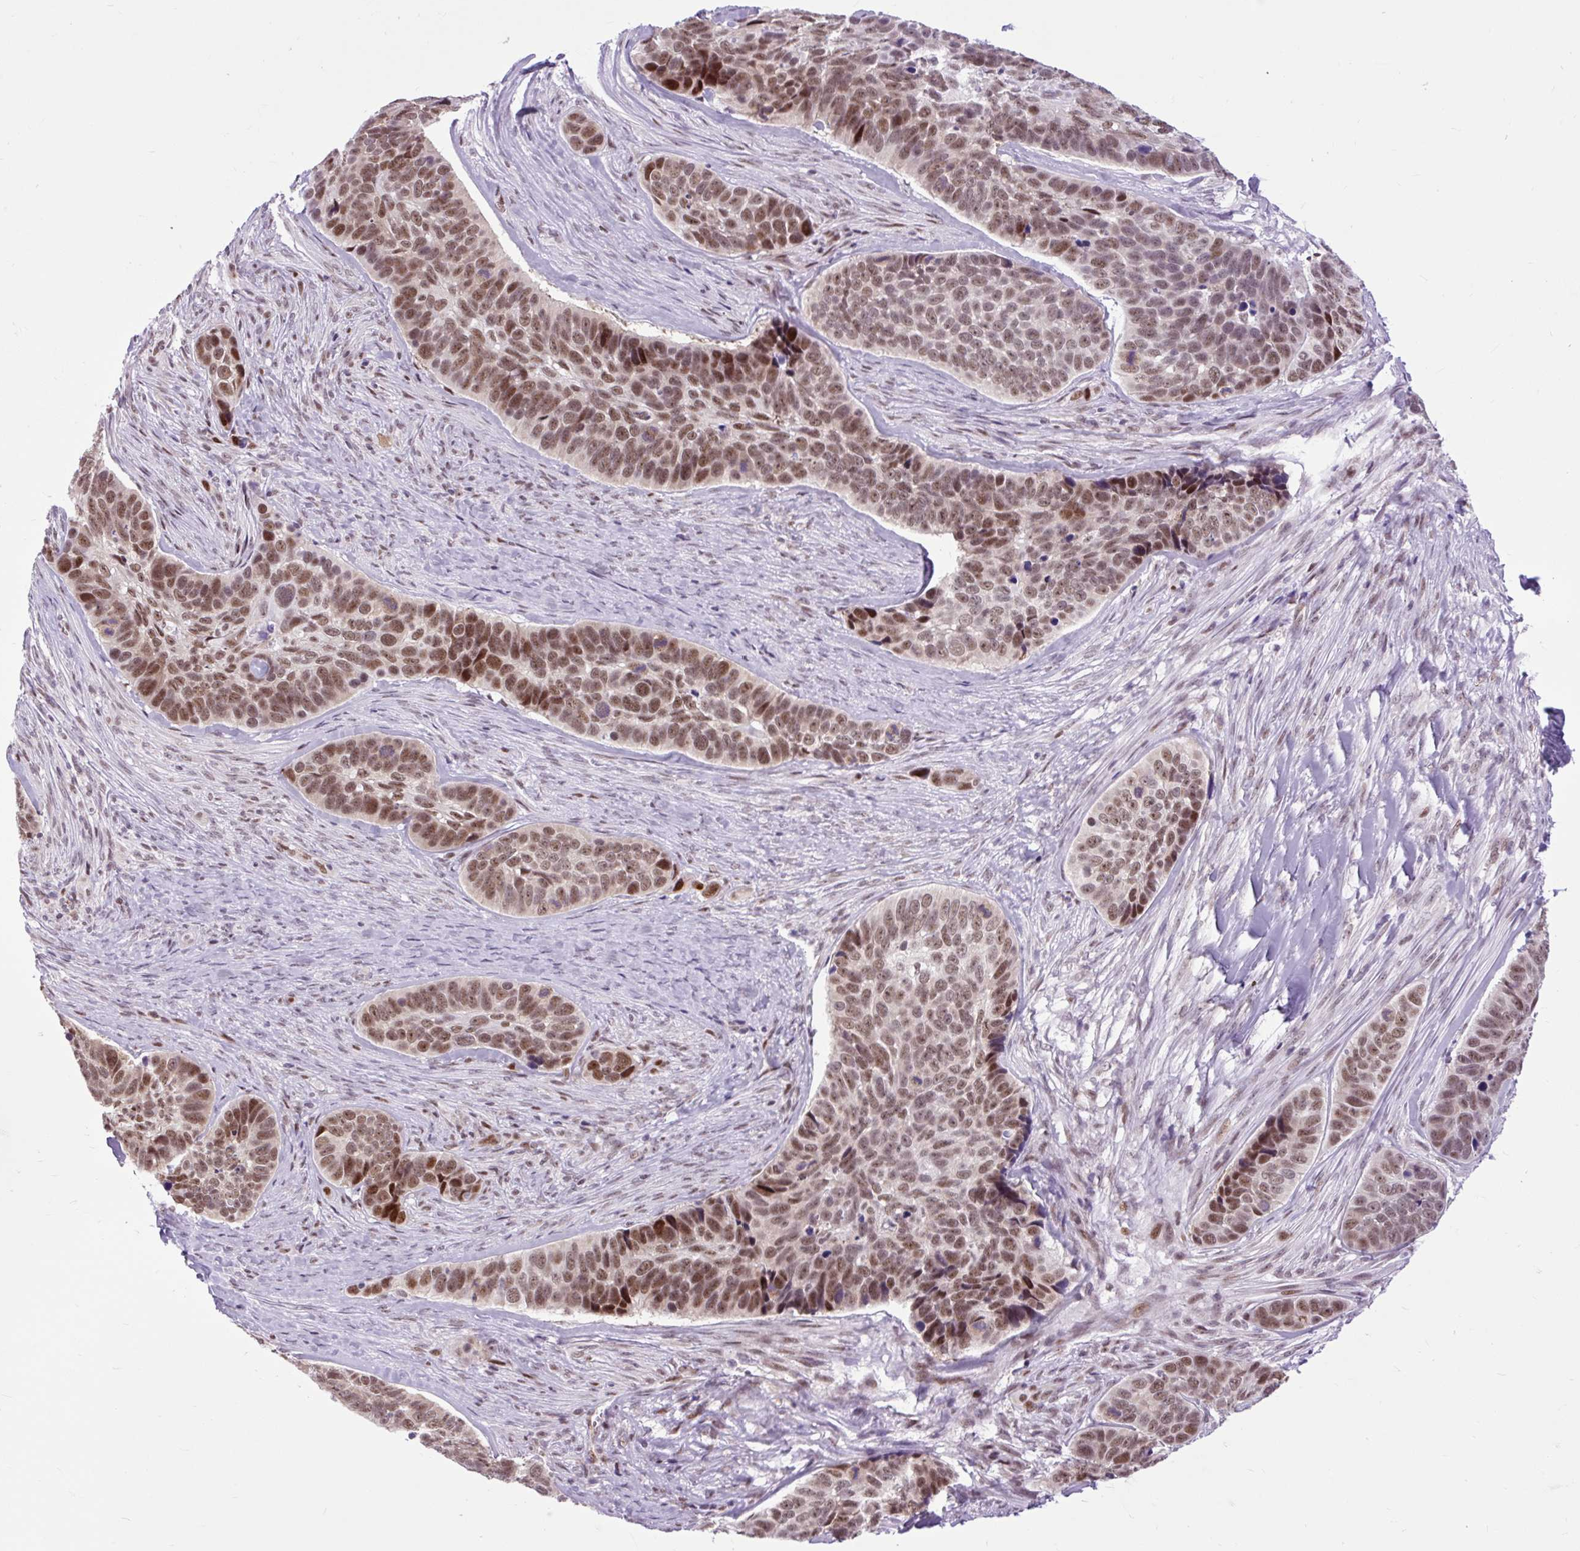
{"staining": {"intensity": "moderate", "quantity": ">75%", "location": "nuclear"}, "tissue": "skin cancer", "cell_type": "Tumor cells", "image_type": "cancer", "snomed": [{"axis": "morphology", "description": "Basal cell carcinoma"}, {"axis": "topography", "description": "Skin"}], "caption": "Moderate nuclear expression is identified in approximately >75% of tumor cells in skin cancer. Ihc stains the protein of interest in brown and the nuclei are stained blue.", "gene": "CLK2", "patient": {"sex": "female", "age": 82}}